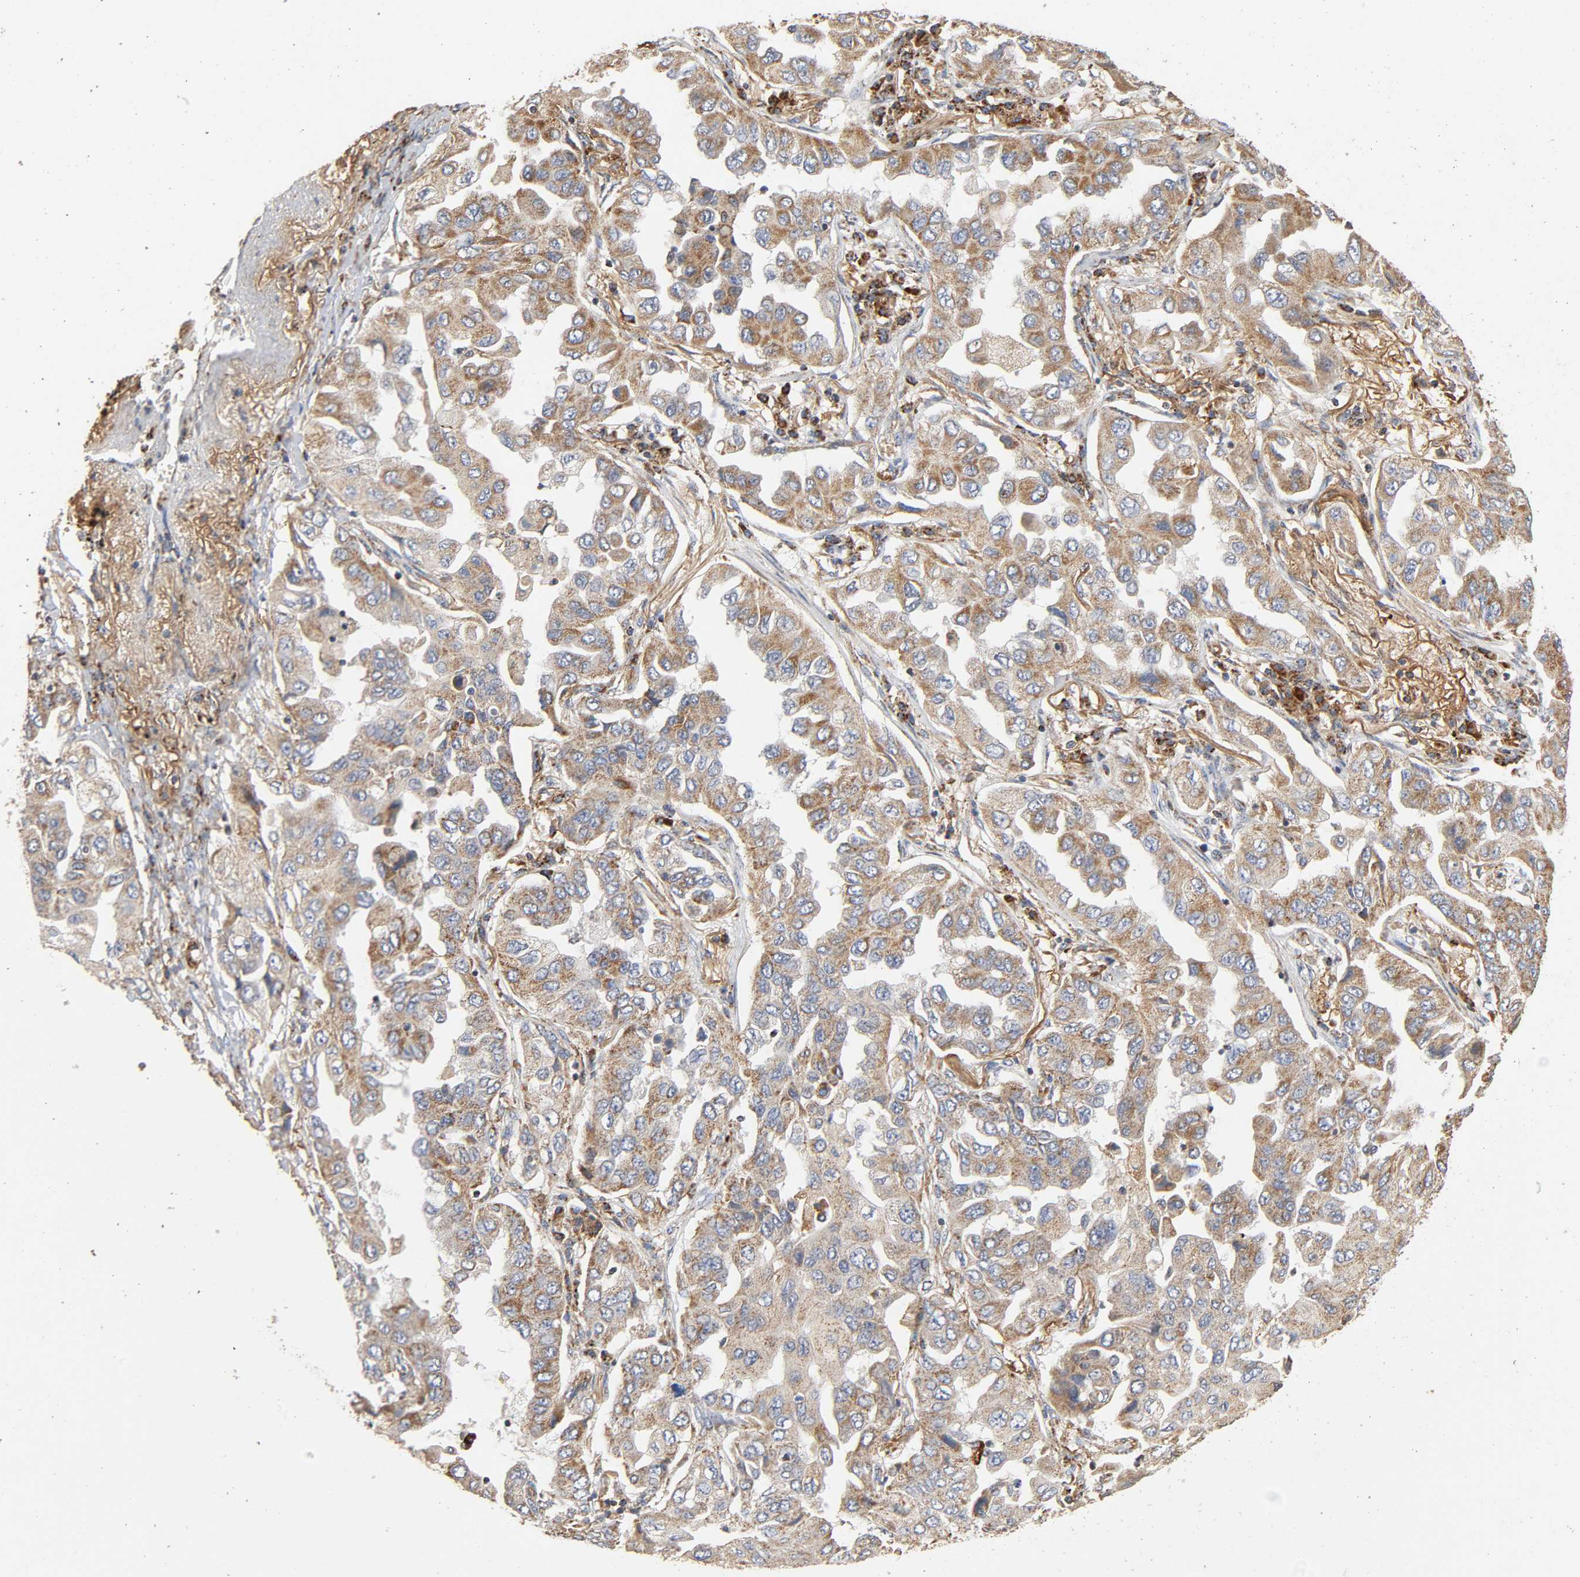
{"staining": {"intensity": "moderate", "quantity": ">75%", "location": "cytoplasmic/membranous"}, "tissue": "lung cancer", "cell_type": "Tumor cells", "image_type": "cancer", "snomed": [{"axis": "morphology", "description": "Adenocarcinoma, NOS"}, {"axis": "topography", "description": "Lung"}], "caption": "Human lung cancer stained with a protein marker shows moderate staining in tumor cells.", "gene": "NDUFS3", "patient": {"sex": "female", "age": 65}}